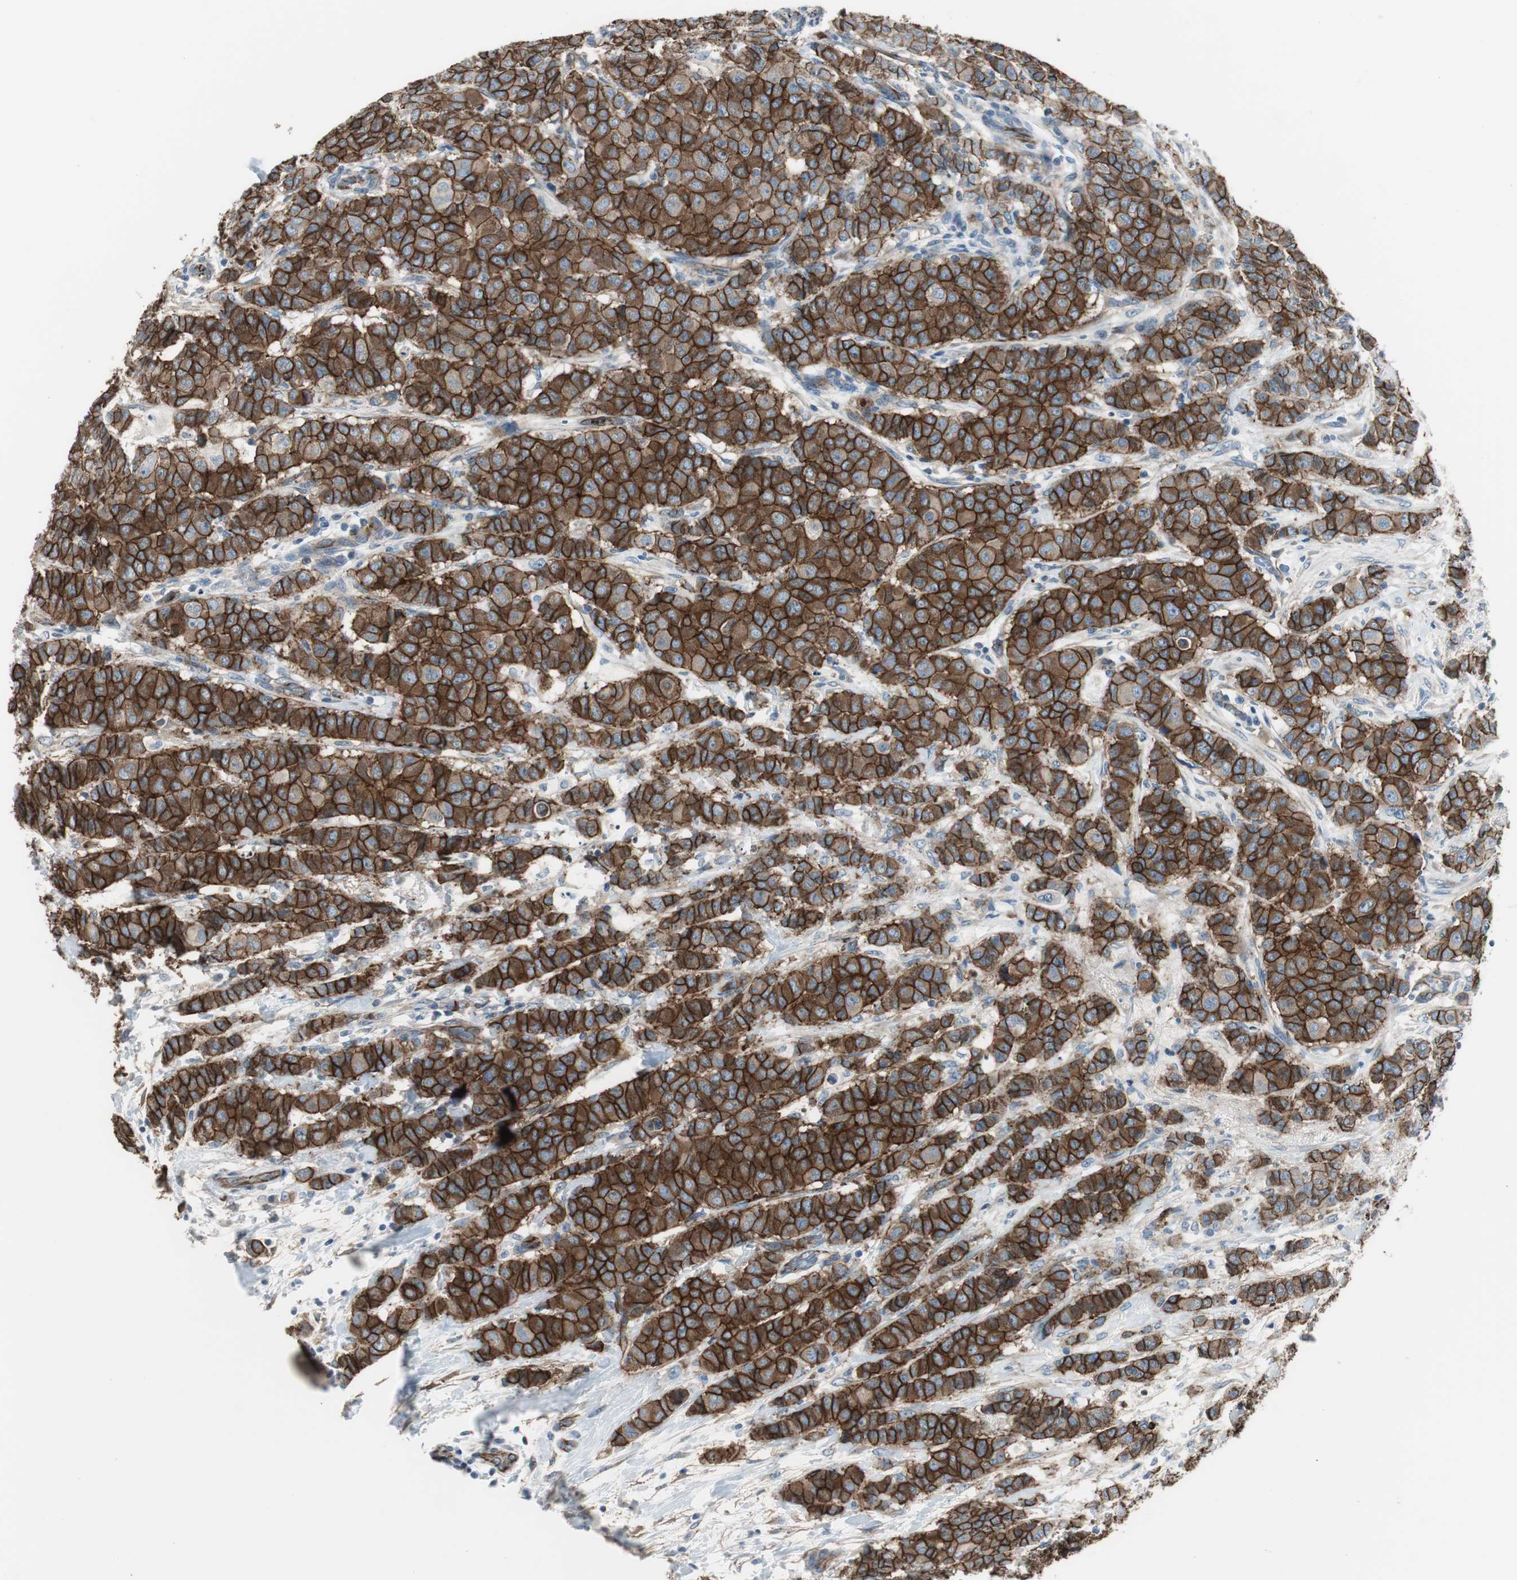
{"staining": {"intensity": "strong", "quantity": ">75%", "location": "cytoplasmic/membranous"}, "tissue": "breast cancer", "cell_type": "Tumor cells", "image_type": "cancer", "snomed": [{"axis": "morphology", "description": "Duct carcinoma"}, {"axis": "topography", "description": "Breast"}], "caption": "Immunohistochemistry of human breast cancer shows high levels of strong cytoplasmic/membranous staining in approximately >75% of tumor cells.", "gene": "STXBP4", "patient": {"sex": "female", "age": 40}}